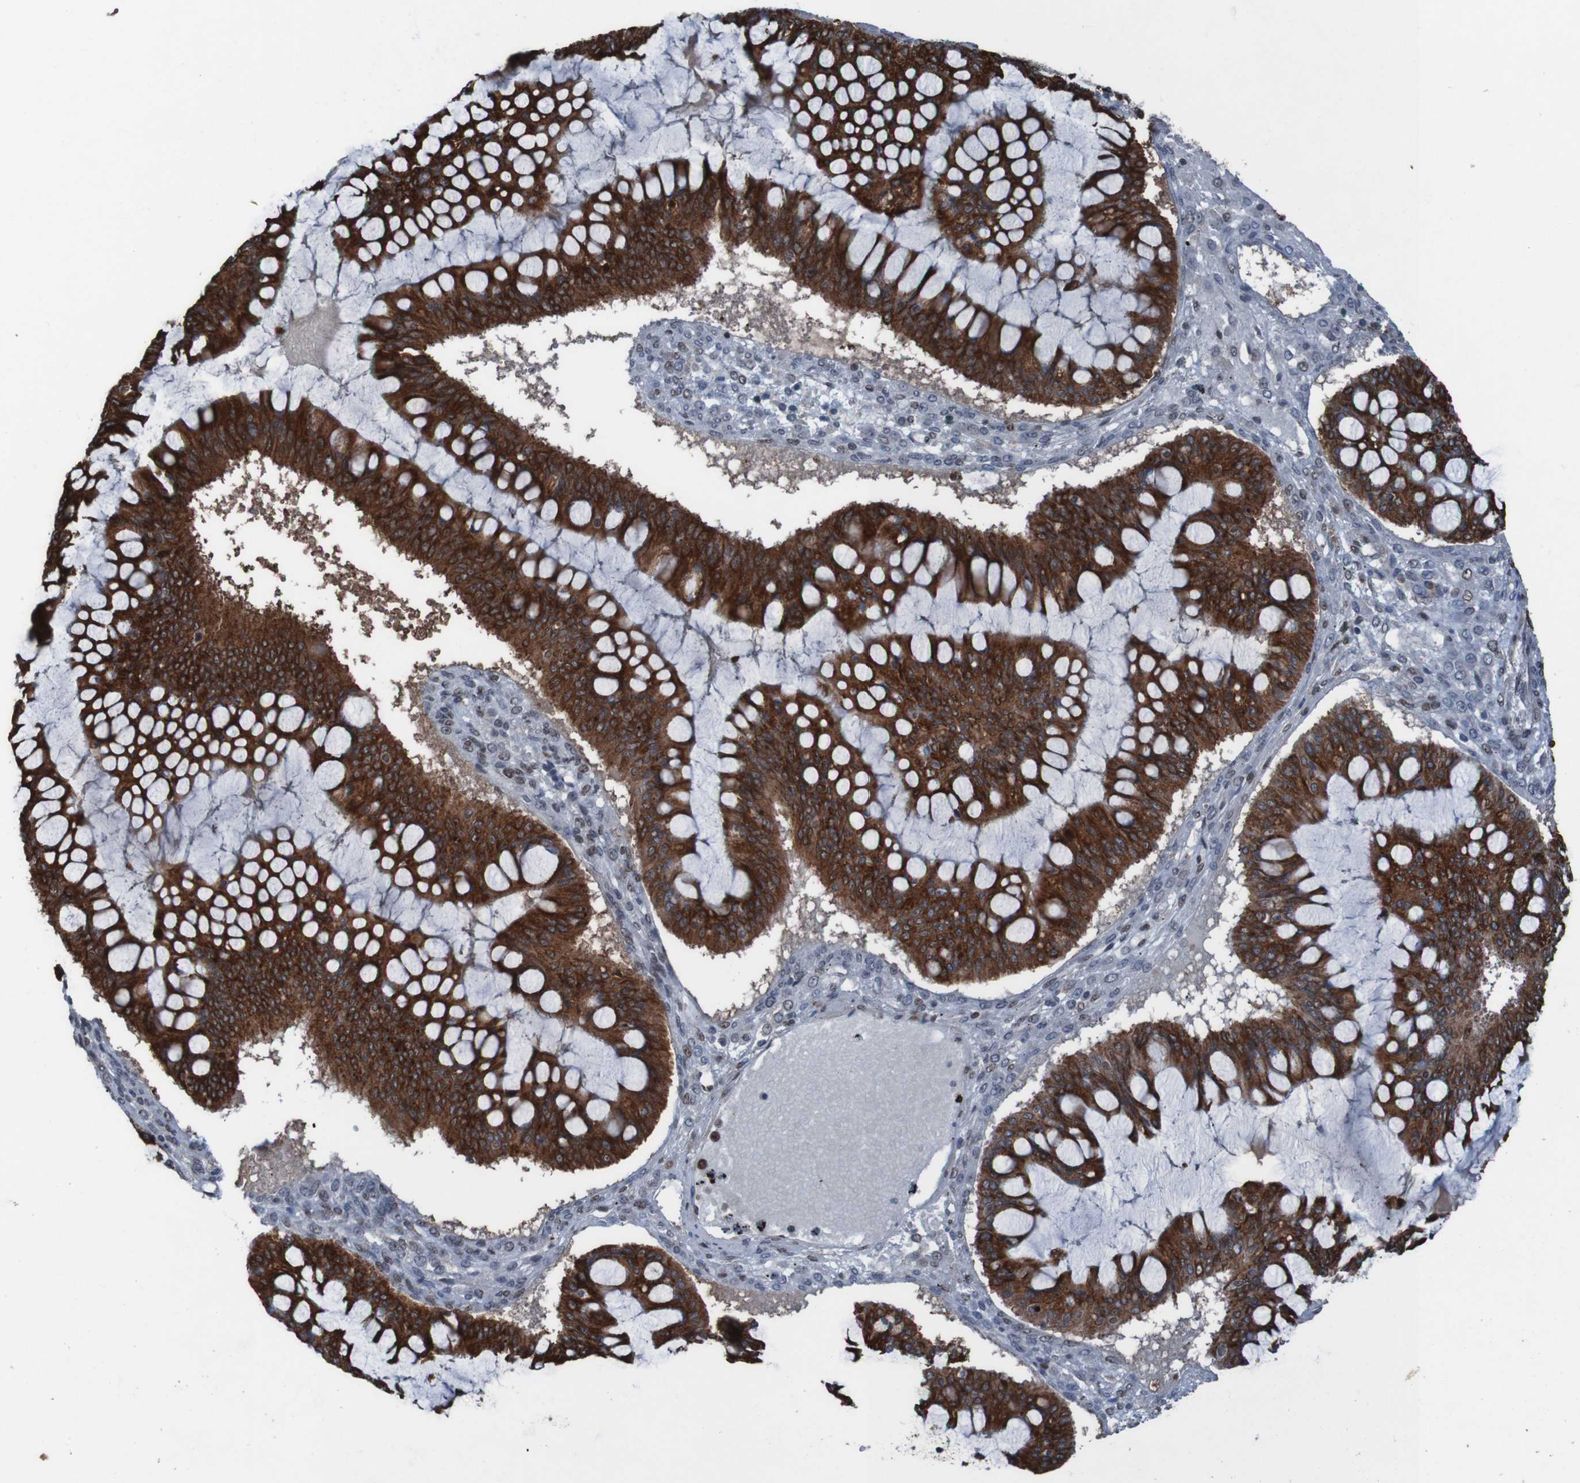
{"staining": {"intensity": "strong", "quantity": ">75%", "location": "cytoplasmic/membranous,nuclear"}, "tissue": "ovarian cancer", "cell_type": "Tumor cells", "image_type": "cancer", "snomed": [{"axis": "morphology", "description": "Cystadenocarcinoma, mucinous, NOS"}, {"axis": "topography", "description": "Ovary"}], "caption": "Ovarian cancer stained with immunohistochemistry (IHC) exhibits strong cytoplasmic/membranous and nuclear positivity in approximately >75% of tumor cells.", "gene": "PHF2", "patient": {"sex": "female", "age": 73}}